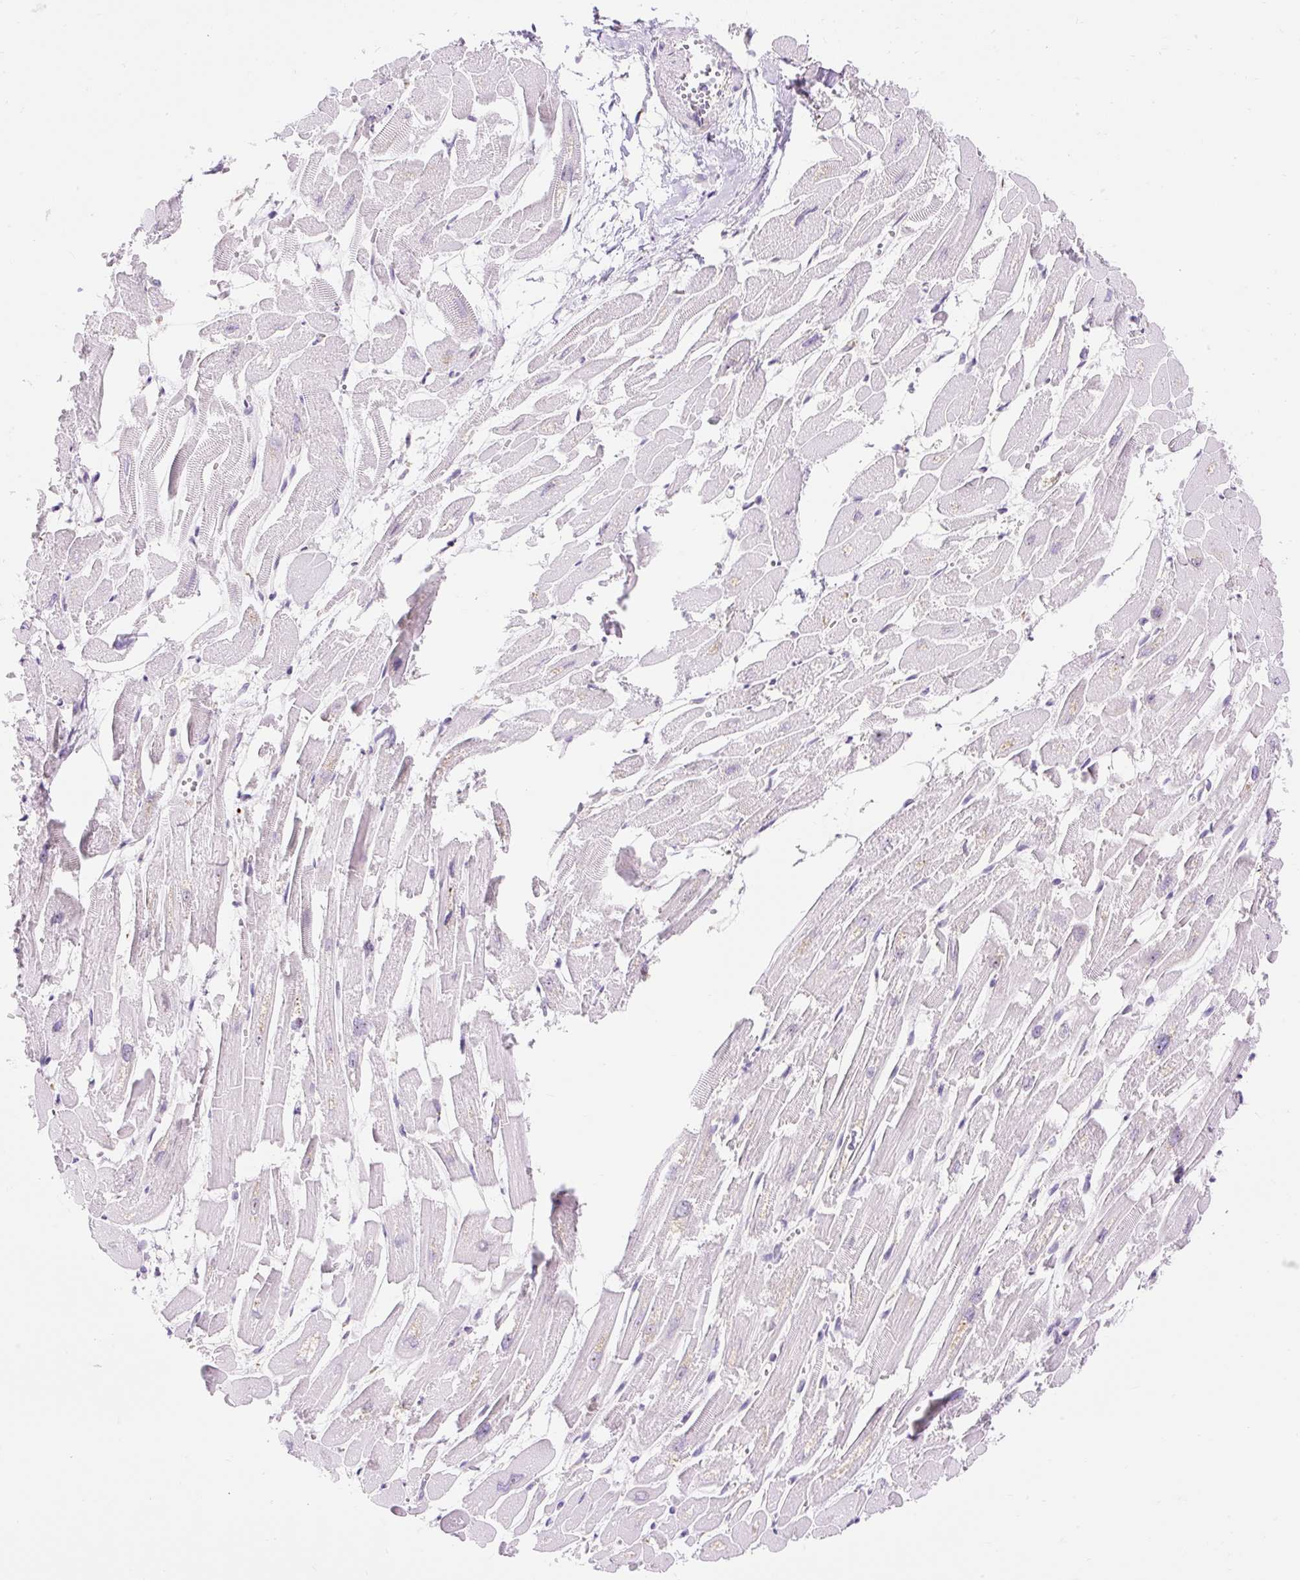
{"staining": {"intensity": "negative", "quantity": "none", "location": "none"}, "tissue": "heart muscle", "cell_type": "Cardiomyocytes", "image_type": "normal", "snomed": [{"axis": "morphology", "description": "Normal tissue, NOS"}, {"axis": "topography", "description": "Heart"}], "caption": "This photomicrograph is of unremarkable heart muscle stained with immunohistochemistry (IHC) to label a protein in brown with the nuclei are counter-stained blue. There is no positivity in cardiomyocytes.", "gene": "GPR45", "patient": {"sex": "male", "age": 54}}